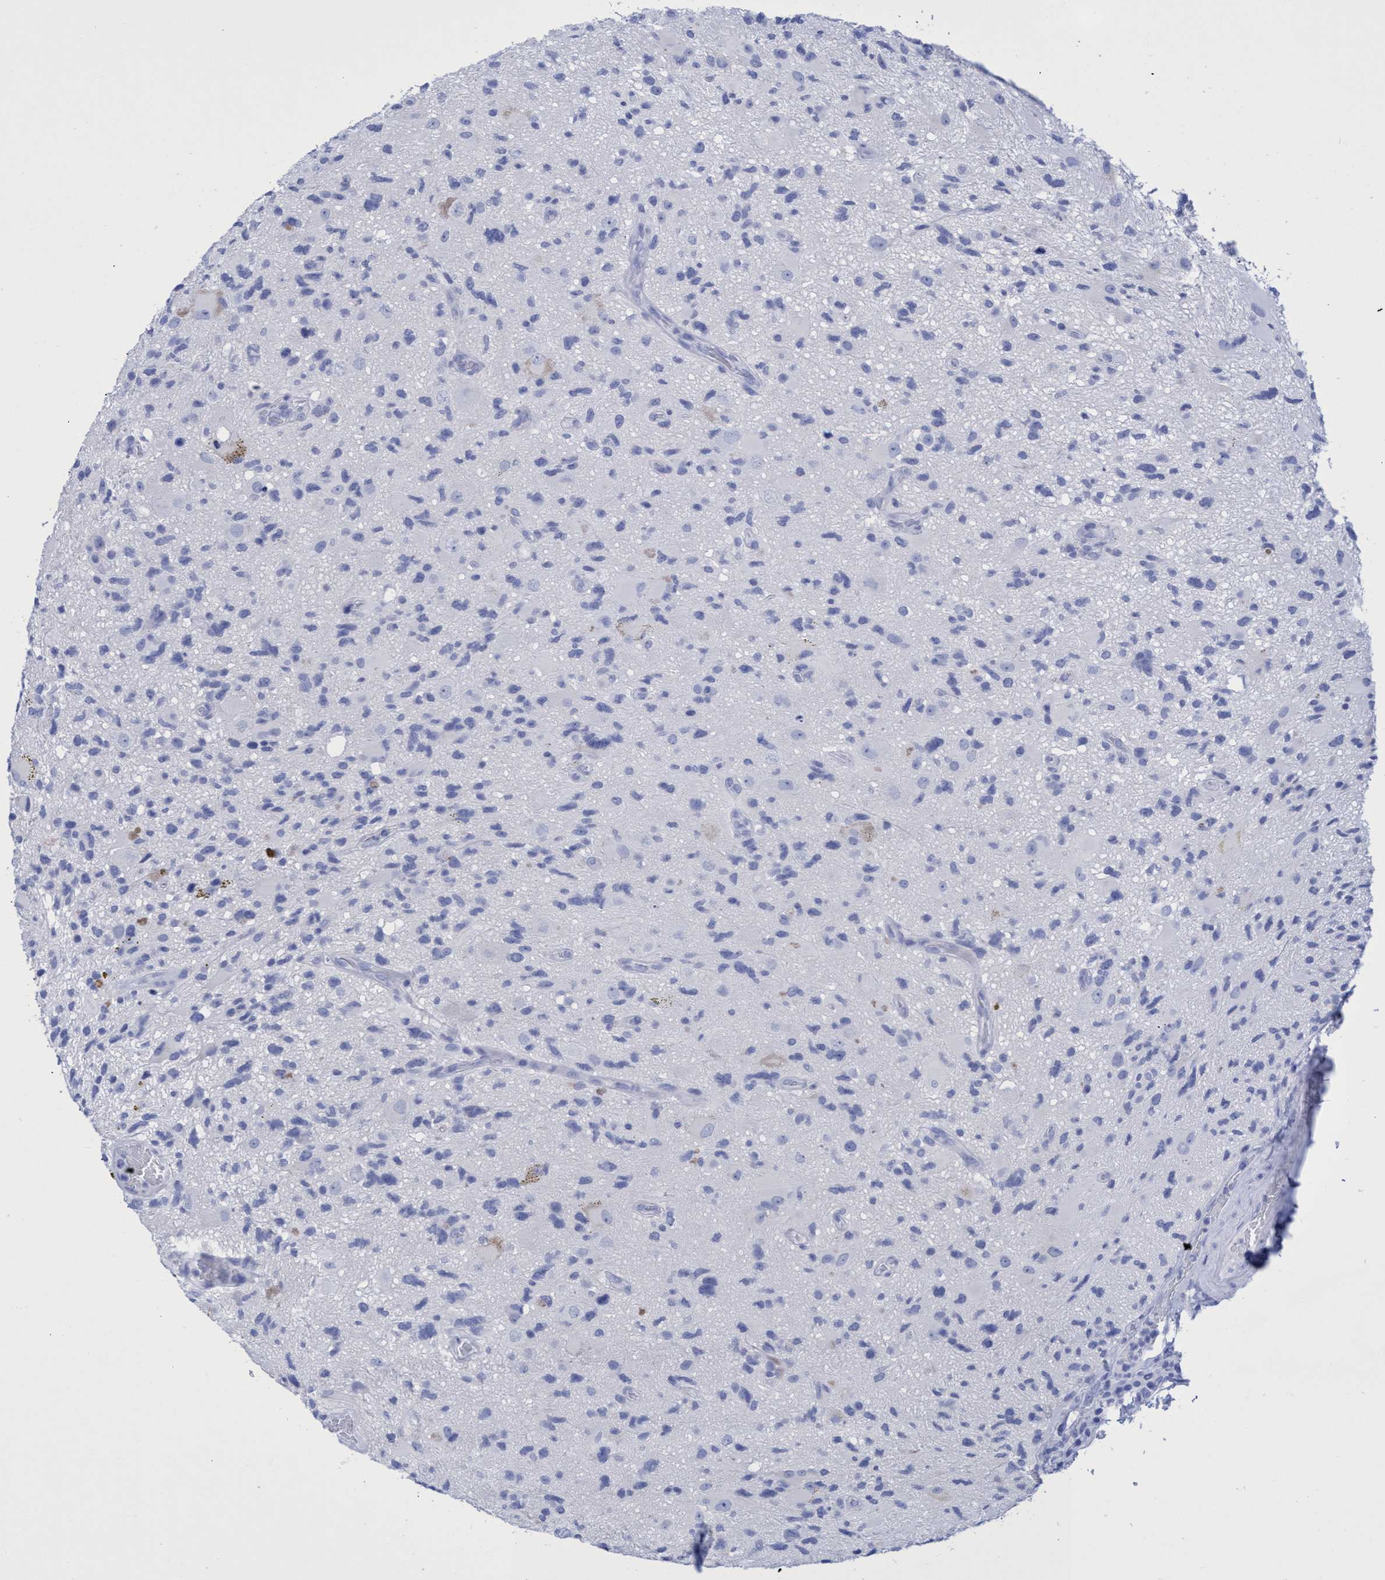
{"staining": {"intensity": "negative", "quantity": "none", "location": "none"}, "tissue": "glioma", "cell_type": "Tumor cells", "image_type": "cancer", "snomed": [{"axis": "morphology", "description": "Glioma, malignant, High grade"}, {"axis": "topography", "description": "Brain"}], "caption": "Micrograph shows no significant protein staining in tumor cells of malignant glioma (high-grade).", "gene": "INSL6", "patient": {"sex": "male", "age": 33}}